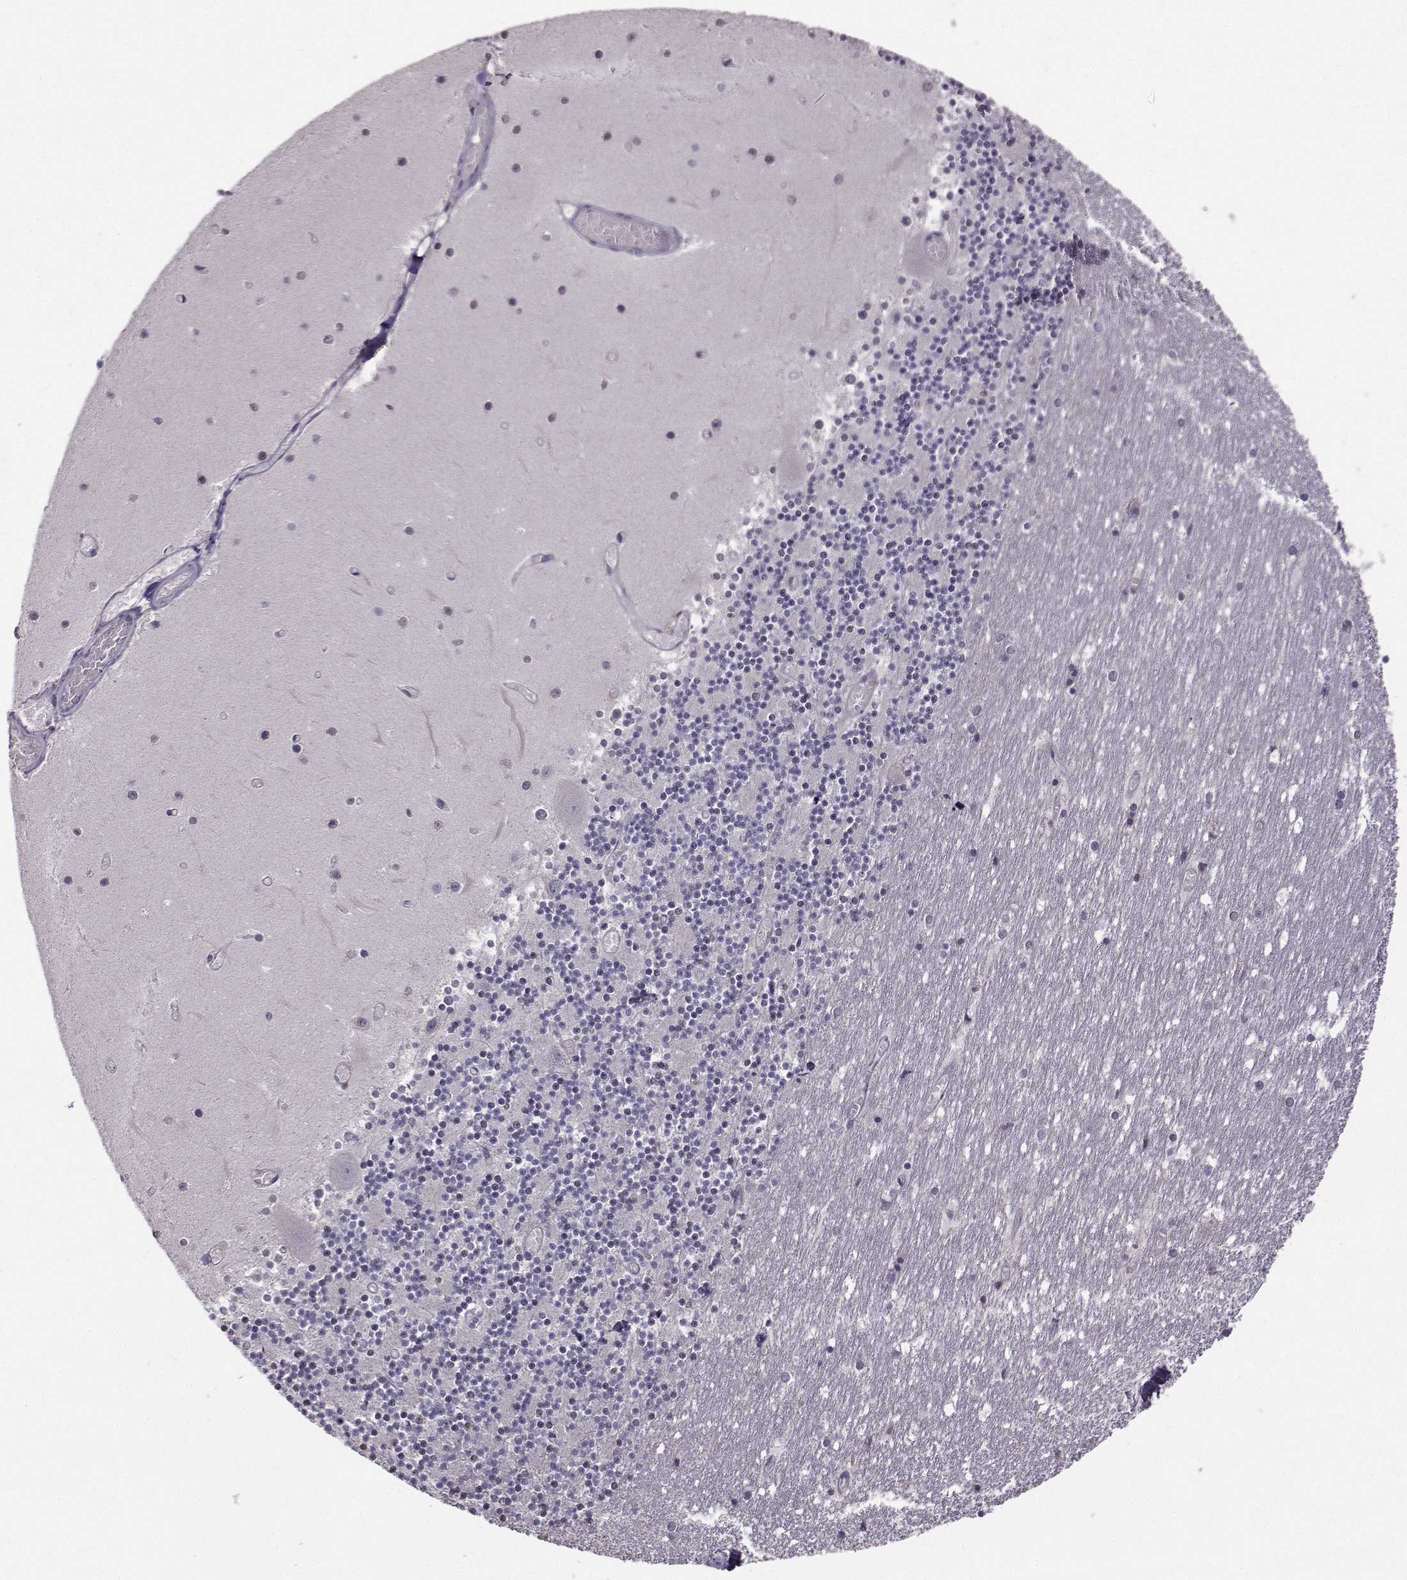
{"staining": {"intensity": "negative", "quantity": "none", "location": "none"}, "tissue": "cerebellum", "cell_type": "Cells in granular layer", "image_type": "normal", "snomed": [{"axis": "morphology", "description": "Normal tissue, NOS"}, {"axis": "topography", "description": "Cerebellum"}], "caption": "Immunohistochemical staining of normal human cerebellum exhibits no significant positivity in cells in granular layer. (Brightfield microscopy of DAB IHC at high magnification).", "gene": "FCAMR", "patient": {"sex": "female", "age": 28}}